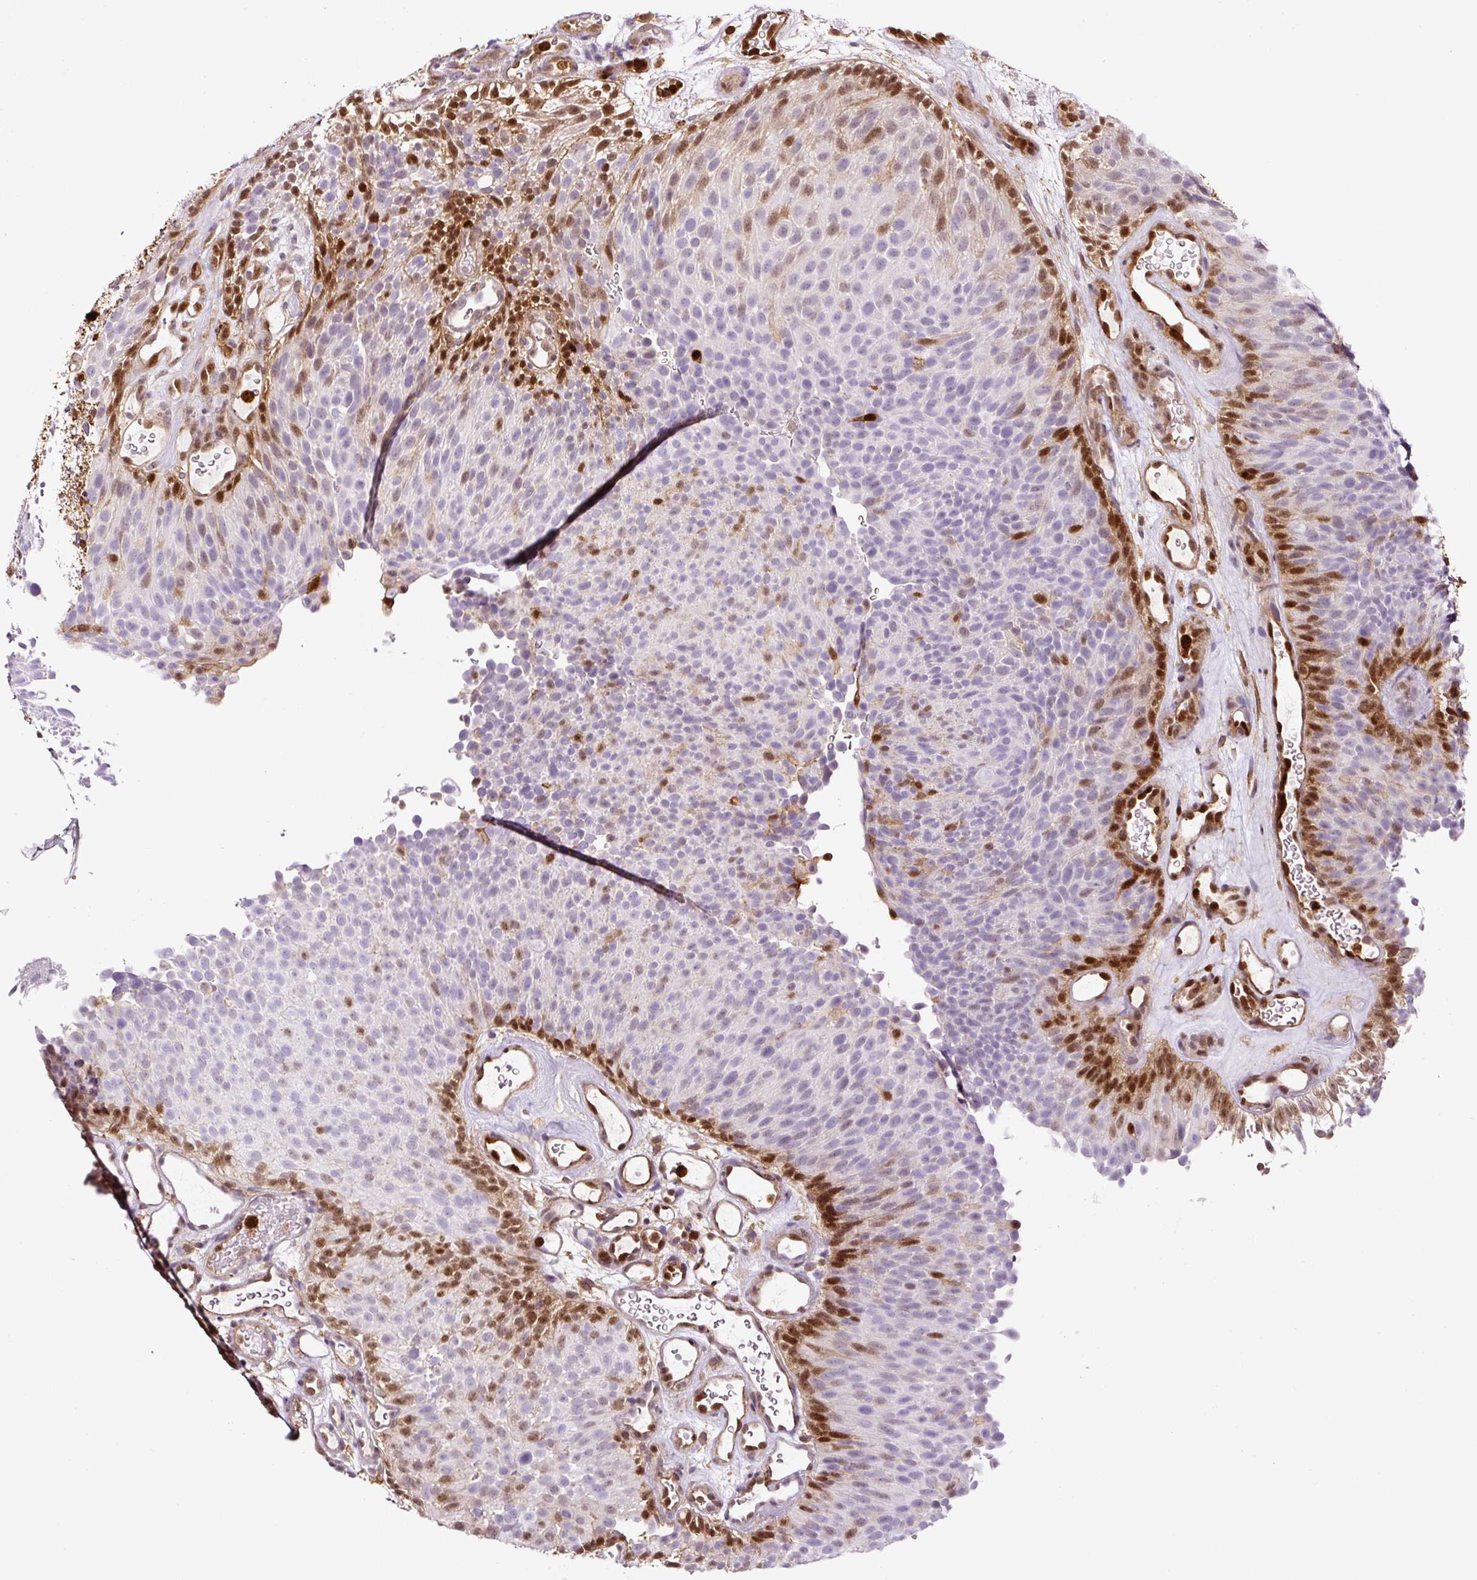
{"staining": {"intensity": "moderate", "quantity": "<25%", "location": "nuclear"}, "tissue": "urothelial cancer", "cell_type": "Tumor cells", "image_type": "cancer", "snomed": [{"axis": "morphology", "description": "Urothelial carcinoma, Low grade"}, {"axis": "topography", "description": "Urinary bladder"}], "caption": "Protein staining displays moderate nuclear expression in approximately <25% of tumor cells in urothelial cancer.", "gene": "ANXA1", "patient": {"sex": "male", "age": 78}}